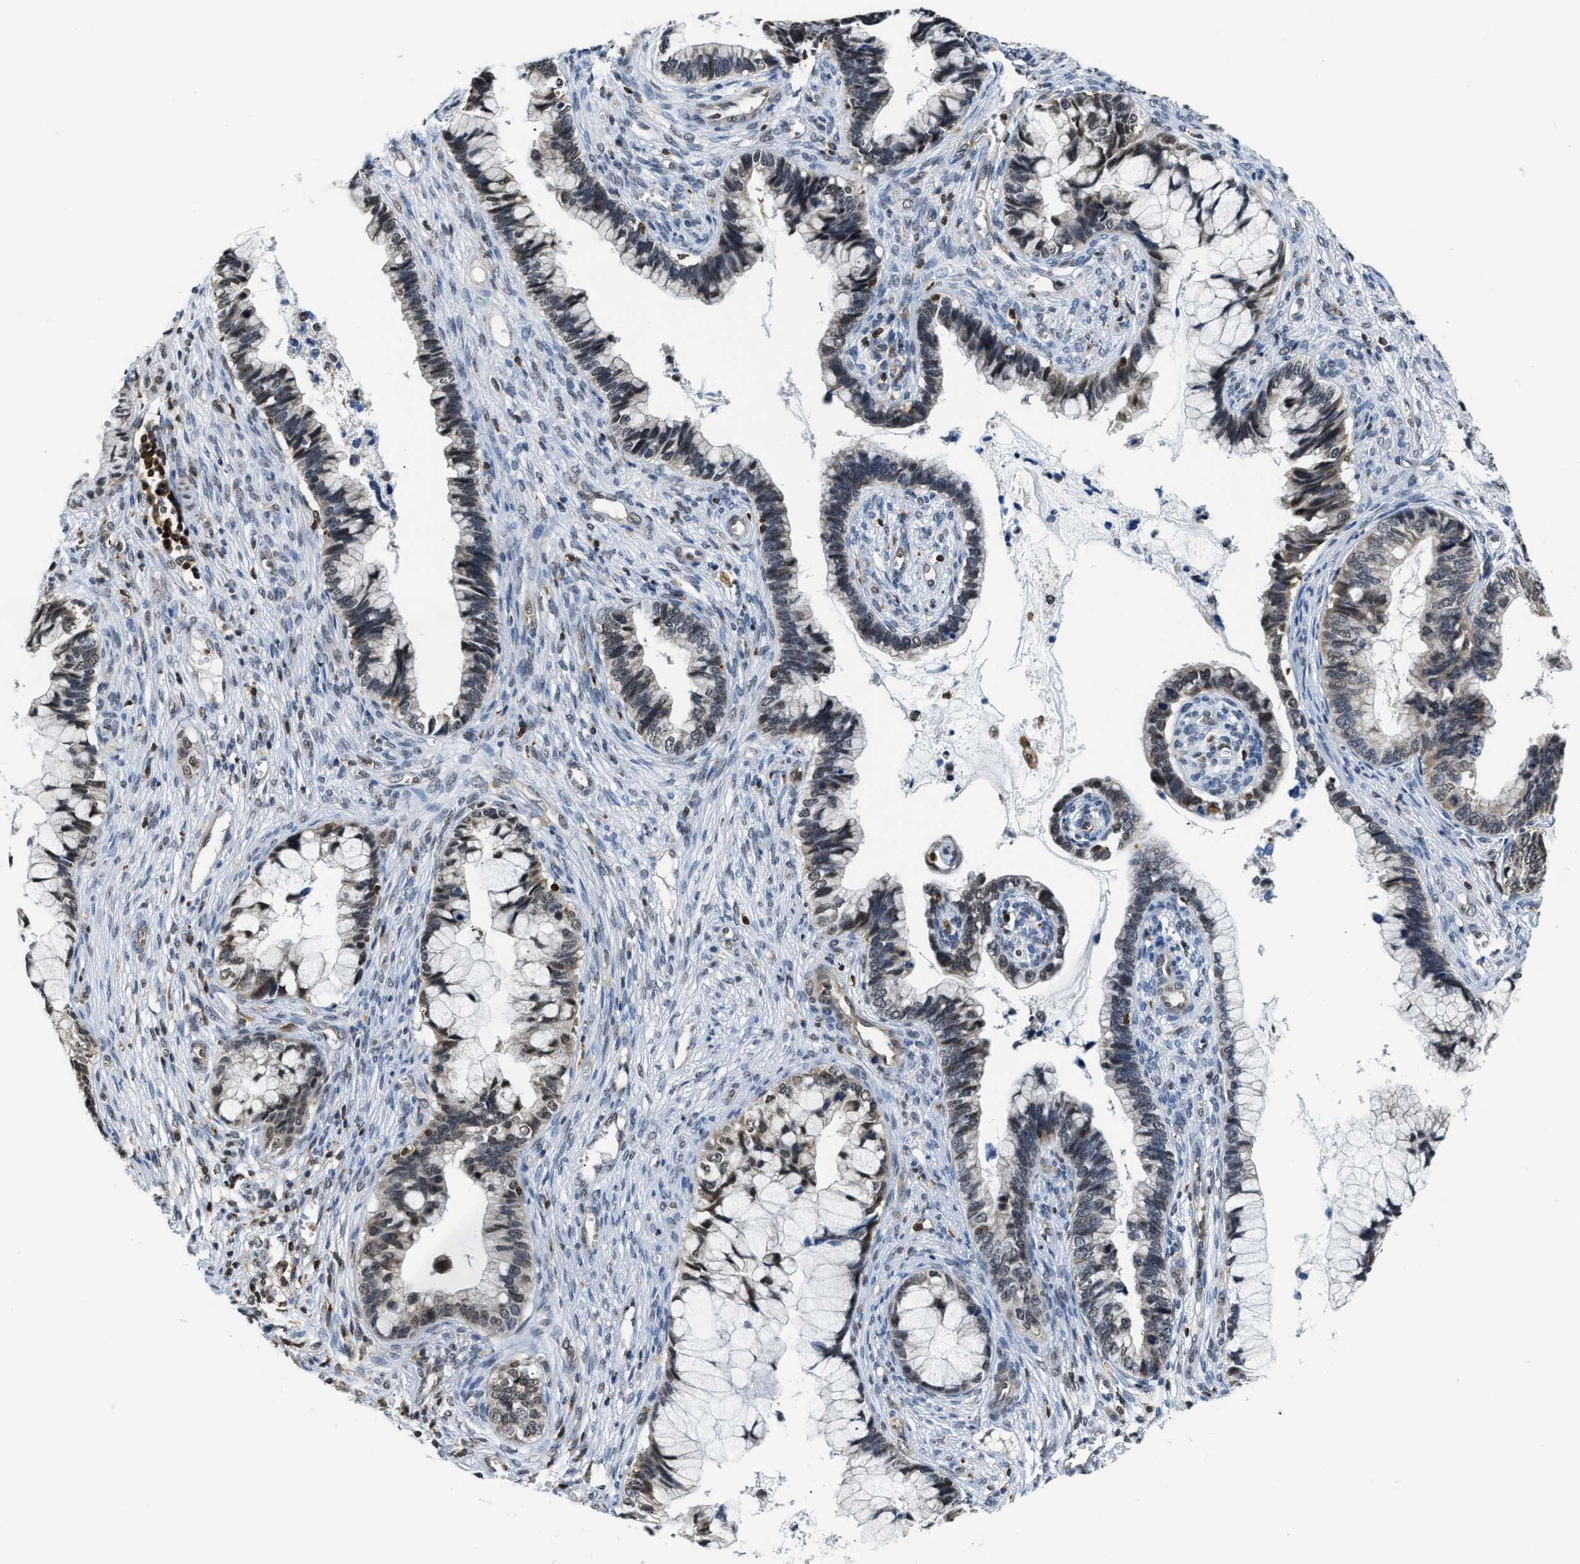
{"staining": {"intensity": "weak", "quantity": "<25%", "location": "nuclear"}, "tissue": "cervical cancer", "cell_type": "Tumor cells", "image_type": "cancer", "snomed": [{"axis": "morphology", "description": "Adenocarcinoma, NOS"}, {"axis": "topography", "description": "Cervix"}], "caption": "An image of human cervical cancer is negative for staining in tumor cells.", "gene": "STK10", "patient": {"sex": "female", "age": 44}}